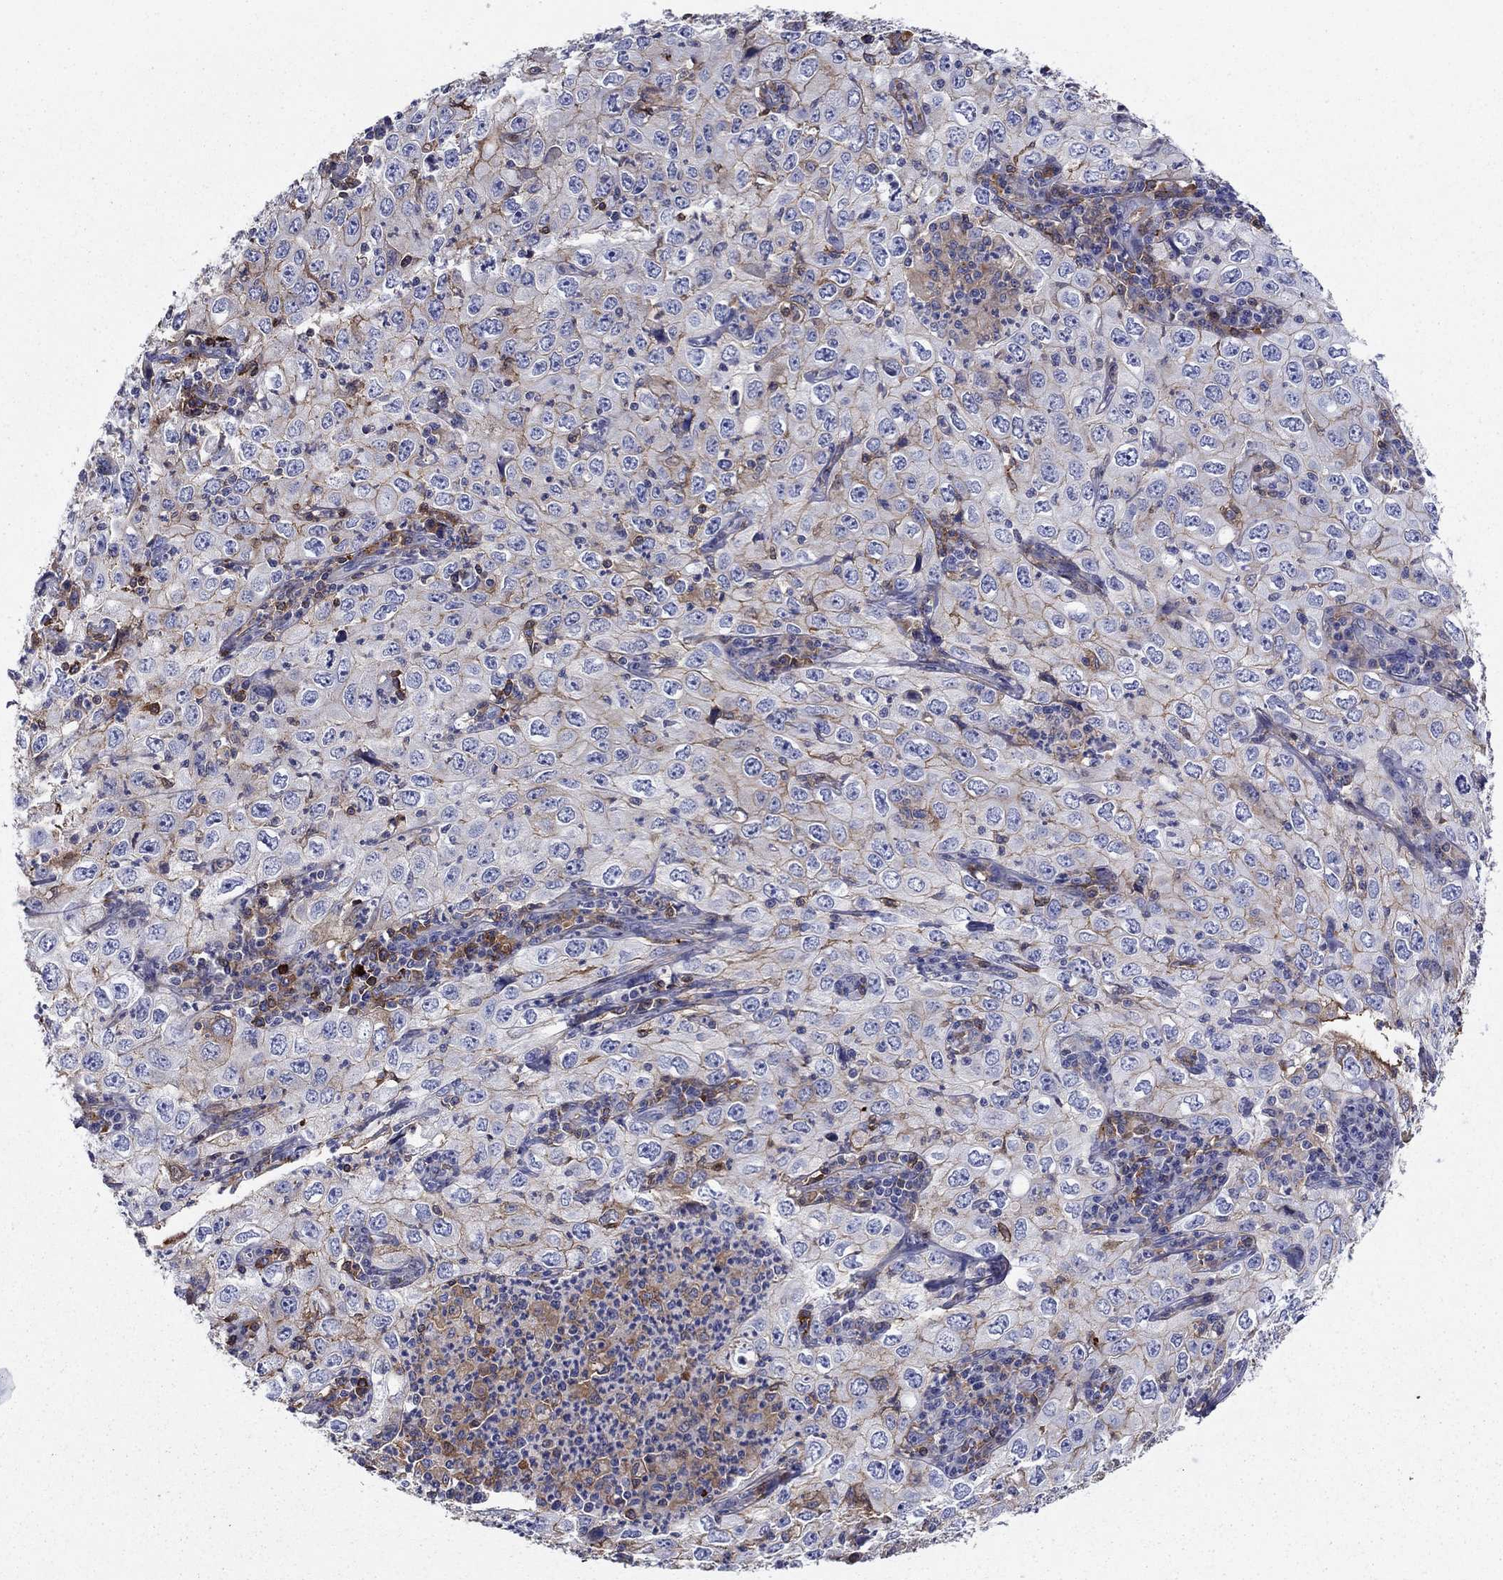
{"staining": {"intensity": "weak", "quantity": "<25%", "location": "cytoplasmic/membranous"}, "tissue": "cervical cancer", "cell_type": "Tumor cells", "image_type": "cancer", "snomed": [{"axis": "morphology", "description": "Squamous cell carcinoma, NOS"}, {"axis": "topography", "description": "Cervix"}], "caption": "IHC of human cervical cancer shows no positivity in tumor cells.", "gene": "HPX", "patient": {"sex": "female", "age": 24}}